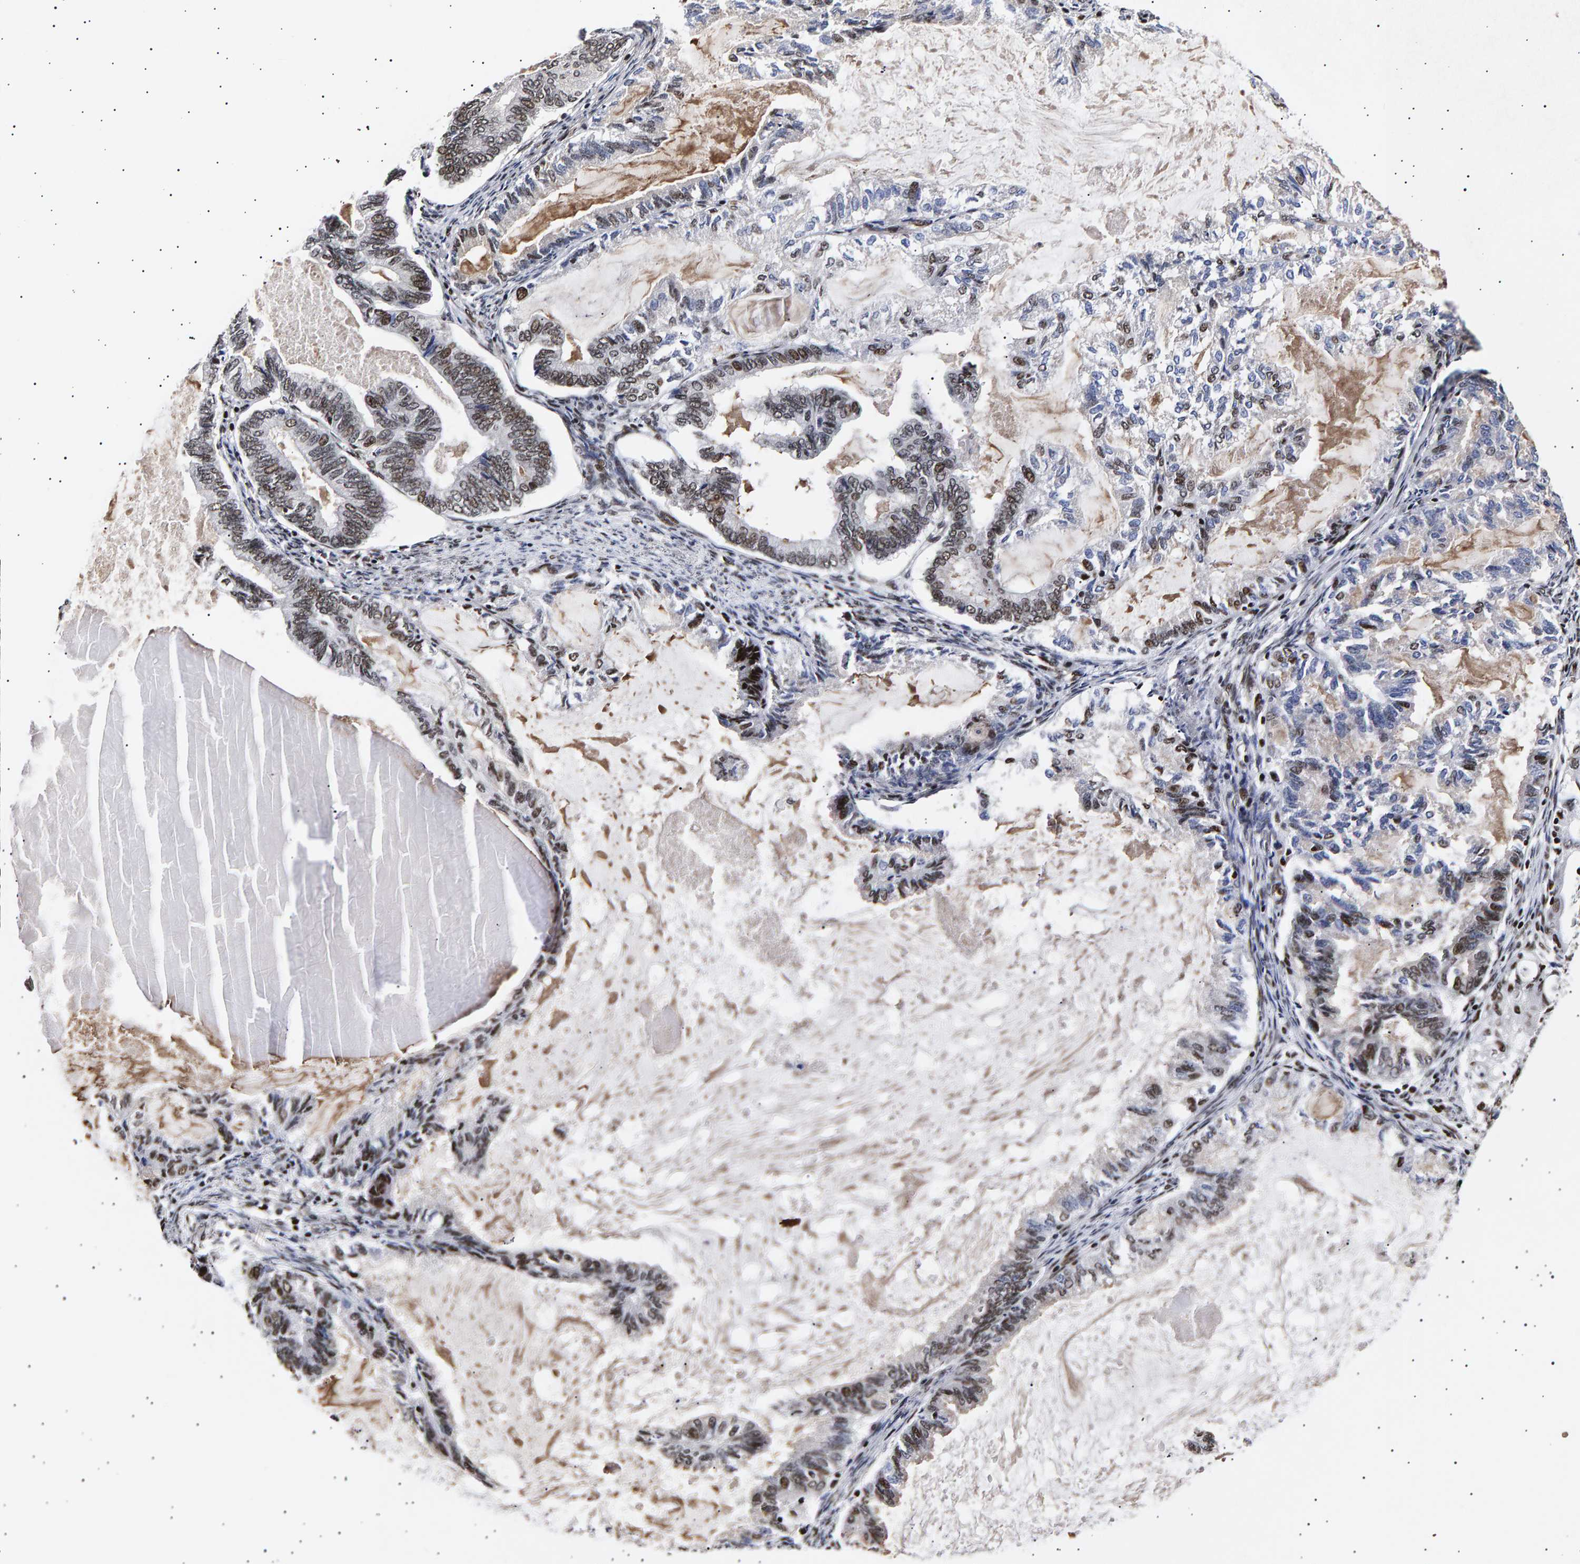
{"staining": {"intensity": "strong", "quantity": "25%-75%", "location": "nuclear"}, "tissue": "endometrial cancer", "cell_type": "Tumor cells", "image_type": "cancer", "snomed": [{"axis": "morphology", "description": "Adenocarcinoma, NOS"}, {"axis": "topography", "description": "Endometrium"}], "caption": "Human endometrial adenocarcinoma stained for a protein (brown) reveals strong nuclear positive staining in approximately 25%-75% of tumor cells.", "gene": "ANKRD40", "patient": {"sex": "female", "age": 86}}